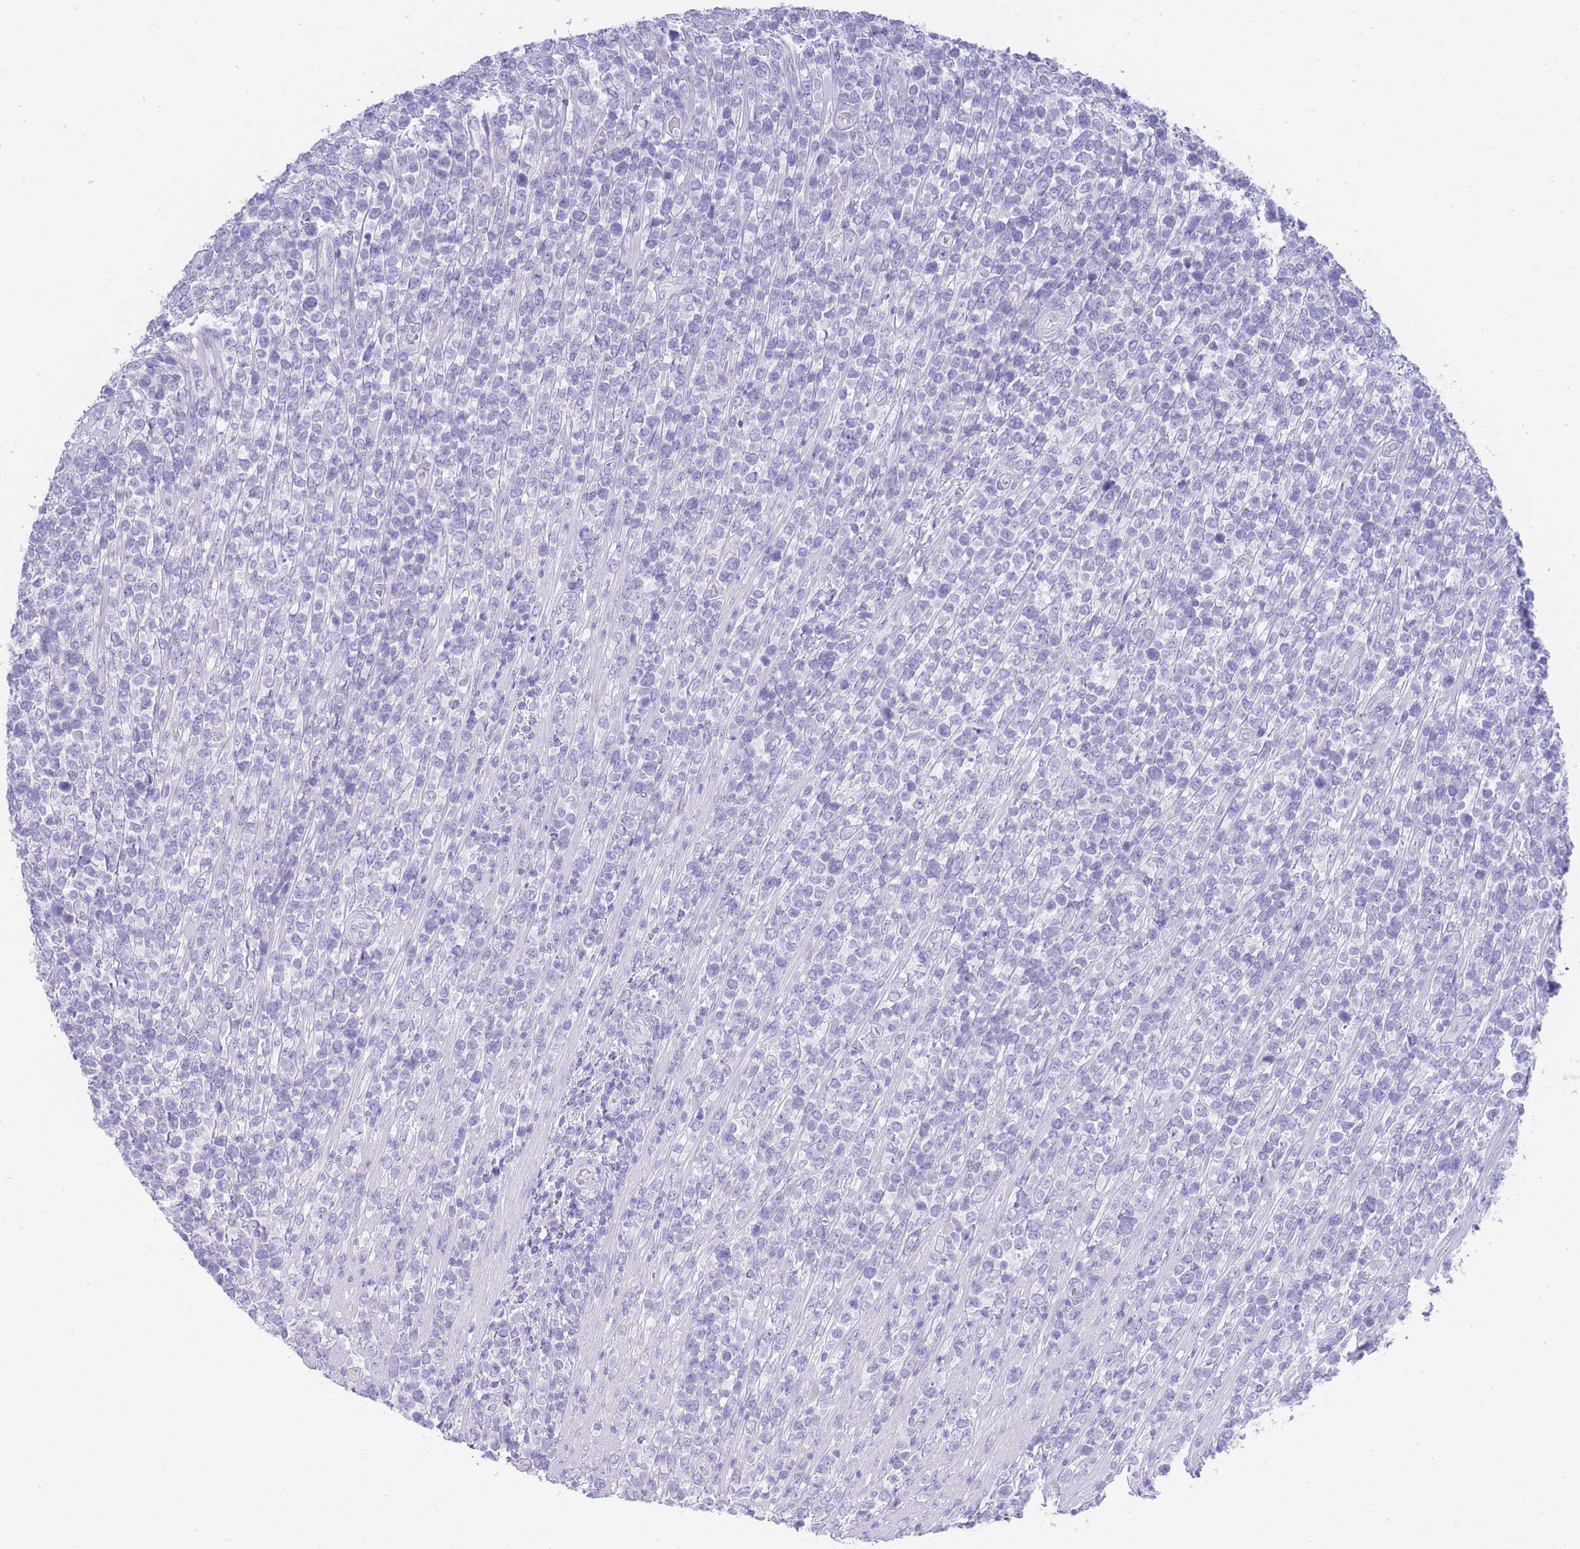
{"staining": {"intensity": "negative", "quantity": "none", "location": "none"}, "tissue": "lymphoma", "cell_type": "Tumor cells", "image_type": "cancer", "snomed": [{"axis": "morphology", "description": "Malignant lymphoma, non-Hodgkin's type, High grade"}, {"axis": "topography", "description": "Soft tissue"}], "caption": "Tumor cells show no significant positivity in lymphoma. (Stains: DAB (3,3'-diaminobenzidine) immunohistochemistry with hematoxylin counter stain, Microscopy: brightfield microscopy at high magnification).", "gene": "LRRC37A", "patient": {"sex": "female", "age": 56}}